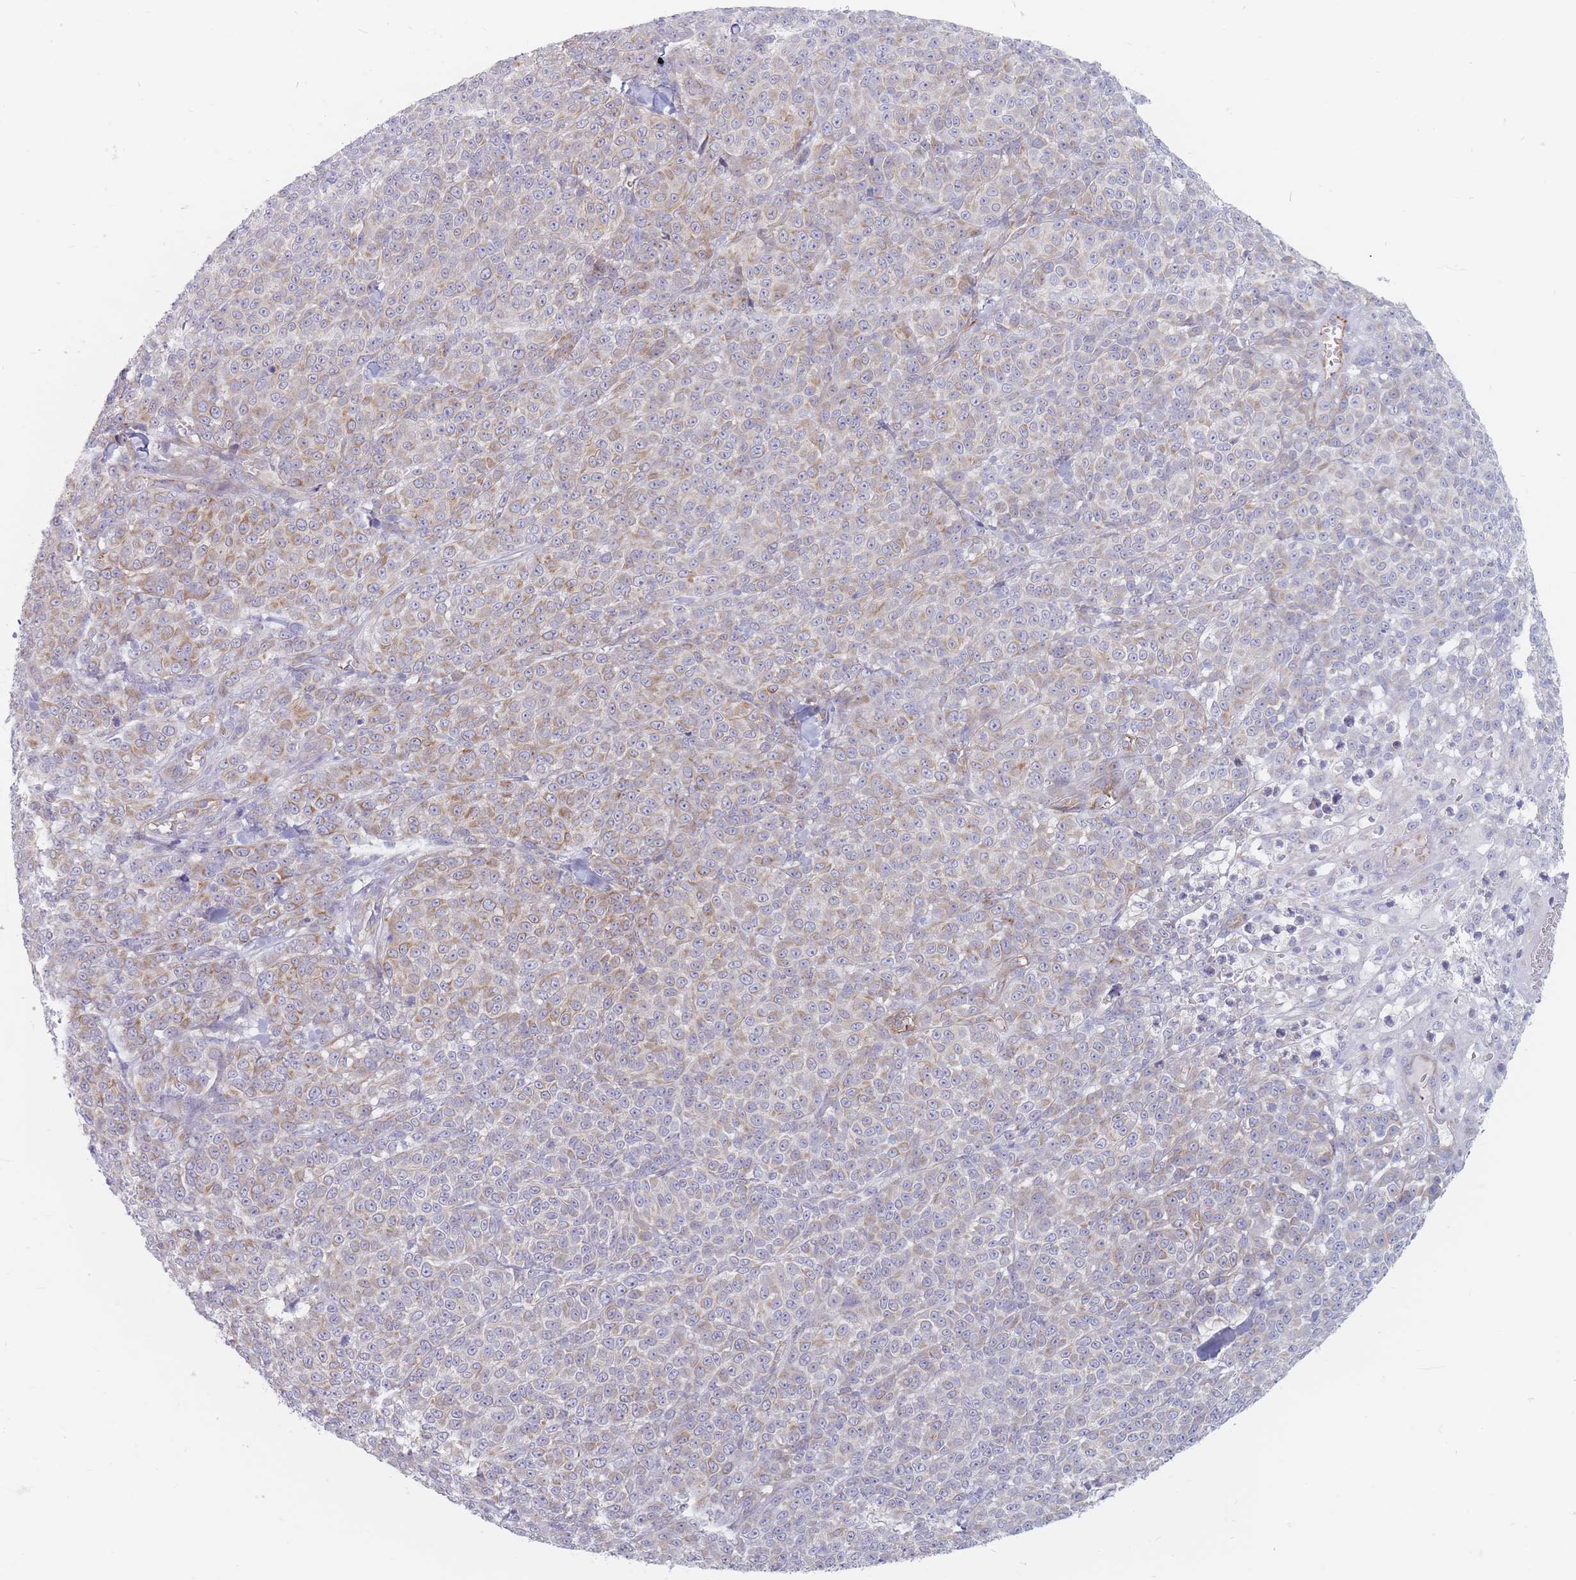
{"staining": {"intensity": "weak", "quantity": "25%-75%", "location": "cytoplasmic/membranous"}, "tissue": "melanoma", "cell_type": "Tumor cells", "image_type": "cancer", "snomed": [{"axis": "morphology", "description": "Normal tissue, NOS"}, {"axis": "morphology", "description": "Malignant melanoma, NOS"}, {"axis": "topography", "description": "Skin"}], "caption": "Immunohistochemical staining of malignant melanoma exhibits low levels of weak cytoplasmic/membranous protein positivity in about 25%-75% of tumor cells. The protein is stained brown, and the nuclei are stained in blue (DAB (3,3'-diaminobenzidine) IHC with brightfield microscopy, high magnification).", "gene": "ERBIN", "patient": {"sex": "female", "age": 34}}